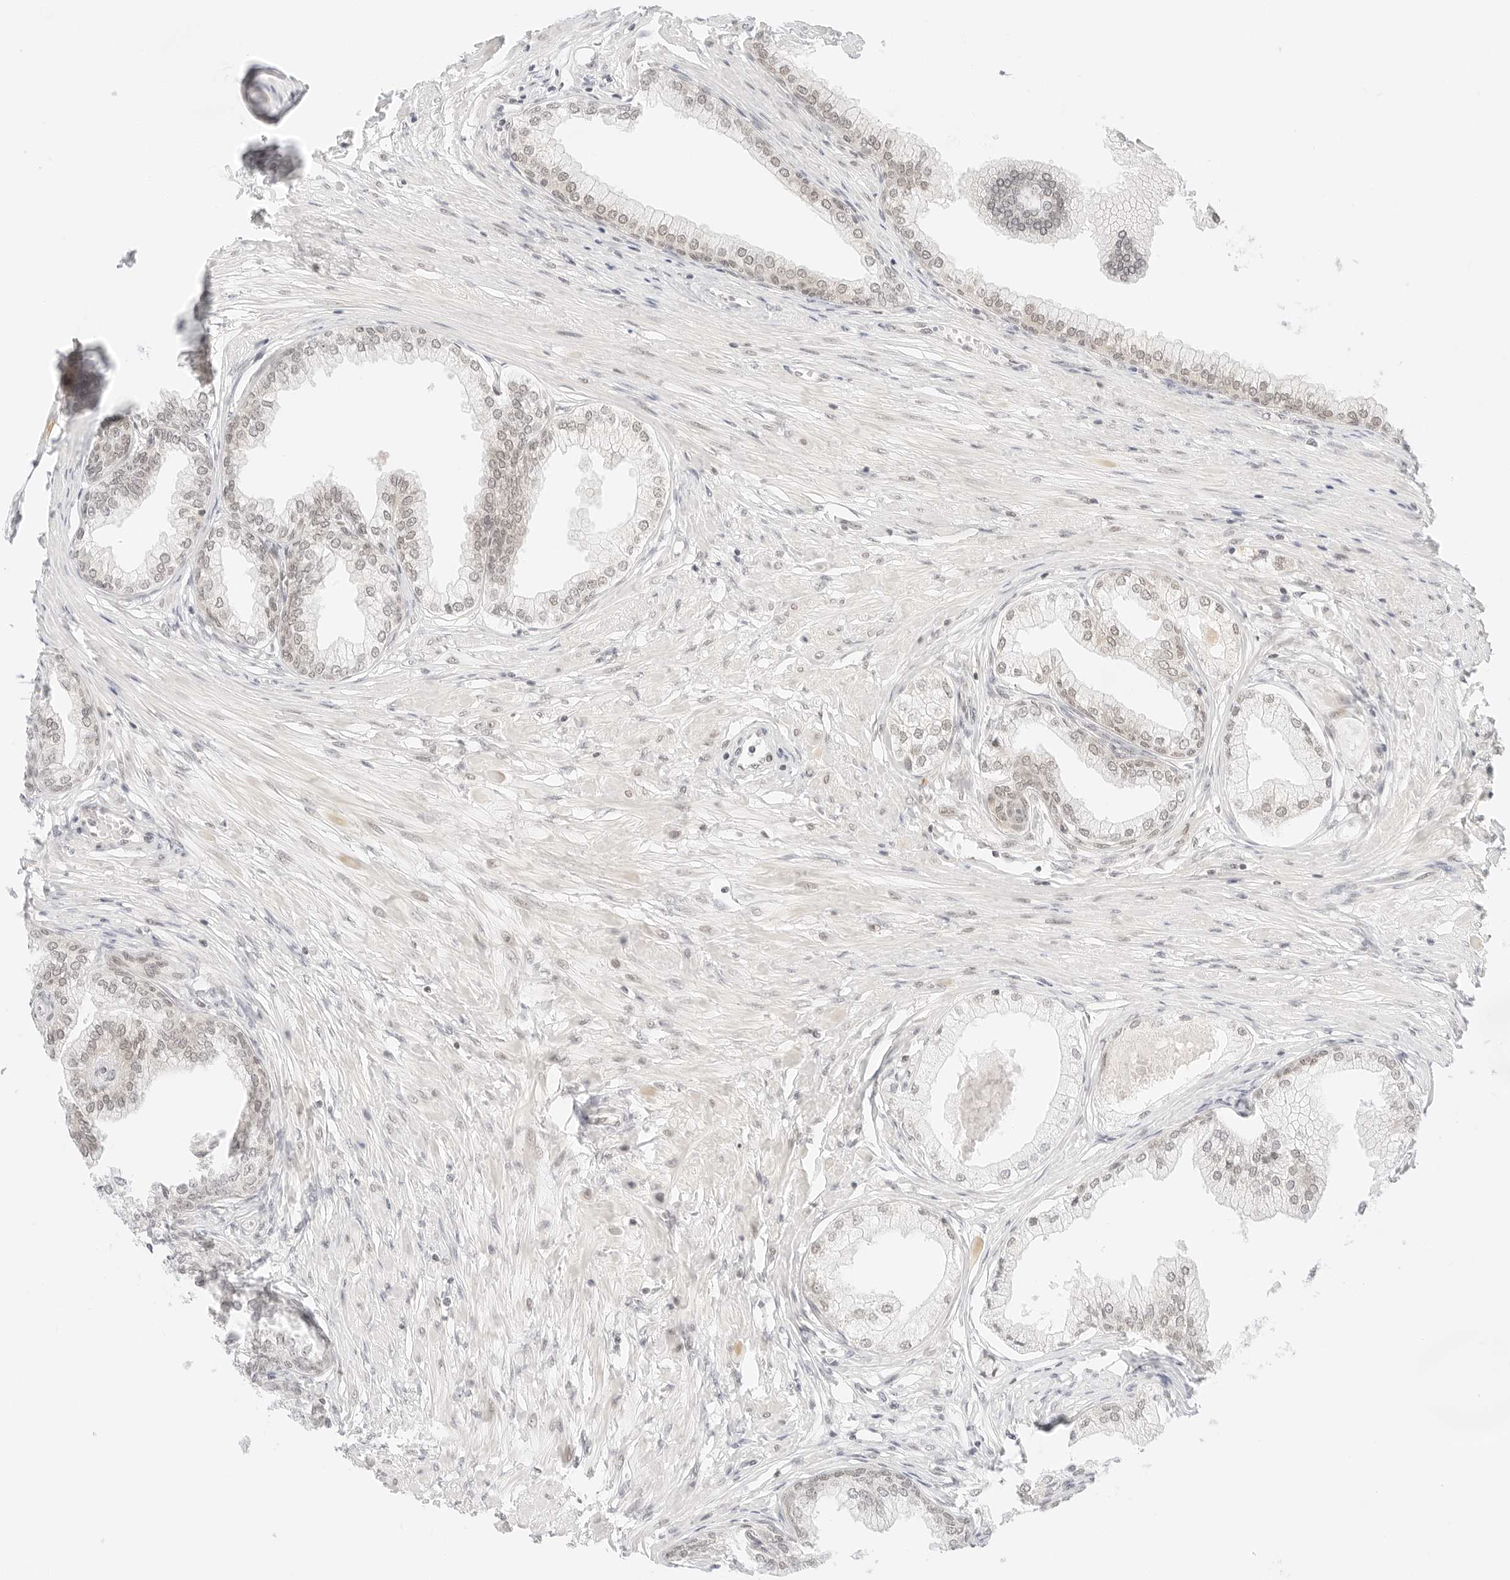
{"staining": {"intensity": "weak", "quantity": "<25%", "location": "nuclear"}, "tissue": "prostate", "cell_type": "Glandular cells", "image_type": "normal", "snomed": [{"axis": "morphology", "description": "Normal tissue, NOS"}, {"axis": "morphology", "description": "Urothelial carcinoma, Low grade"}, {"axis": "topography", "description": "Urinary bladder"}, {"axis": "topography", "description": "Prostate"}], "caption": "This is an immunohistochemistry histopathology image of unremarkable prostate. There is no staining in glandular cells.", "gene": "POLR3C", "patient": {"sex": "male", "age": 60}}